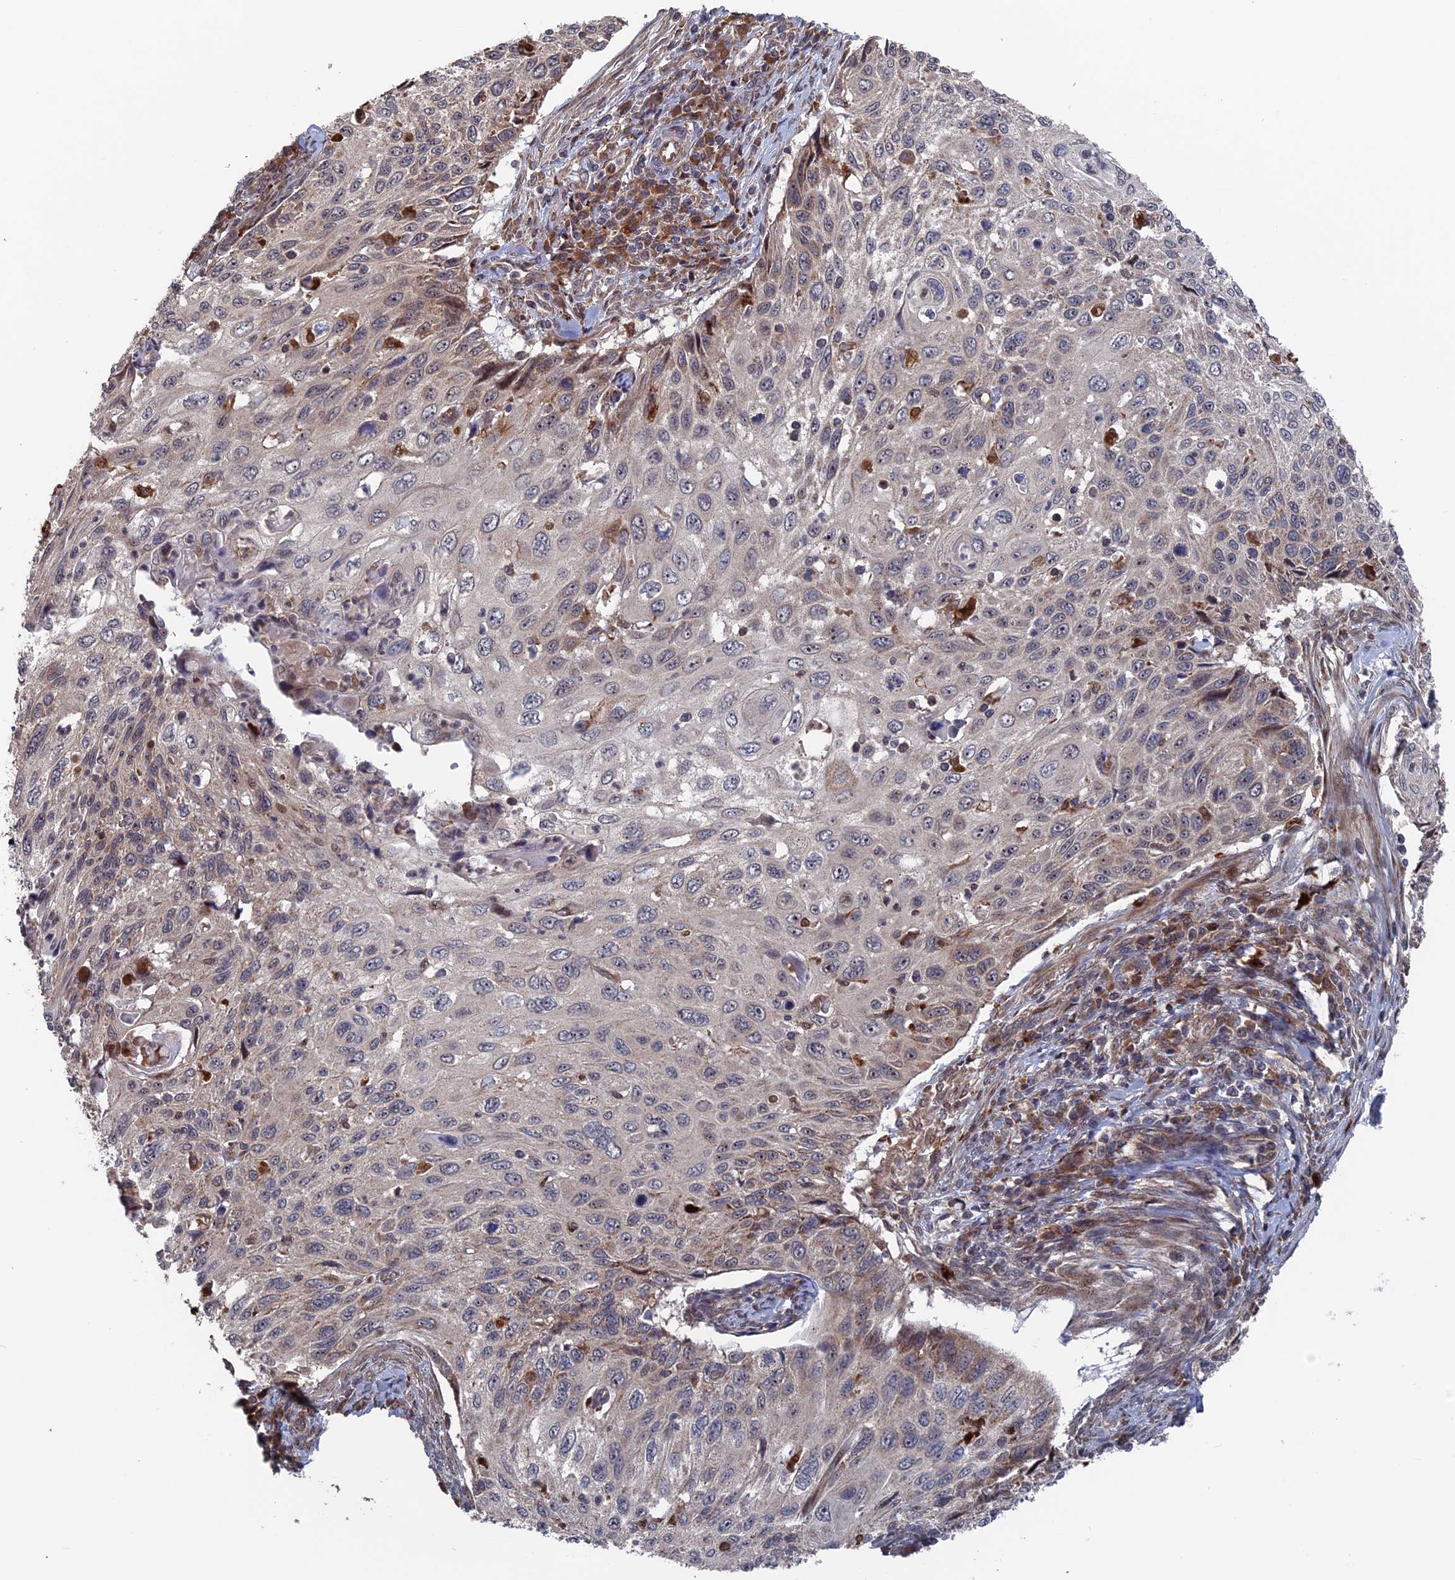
{"staining": {"intensity": "weak", "quantity": "<25%", "location": "cytoplasmic/membranous"}, "tissue": "cervical cancer", "cell_type": "Tumor cells", "image_type": "cancer", "snomed": [{"axis": "morphology", "description": "Squamous cell carcinoma, NOS"}, {"axis": "topography", "description": "Cervix"}], "caption": "Immunohistochemistry micrograph of cervical cancer (squamous cell carcinoma) stained for a protein (brown), which exhibits no positivity in tumor cells. (DAB (3,3'-diaminobenzidine) immunohistochemistry (IHC), high magnification).", "gene": "PLA2G15", "patient": {"sex": "female", "age": 70}}